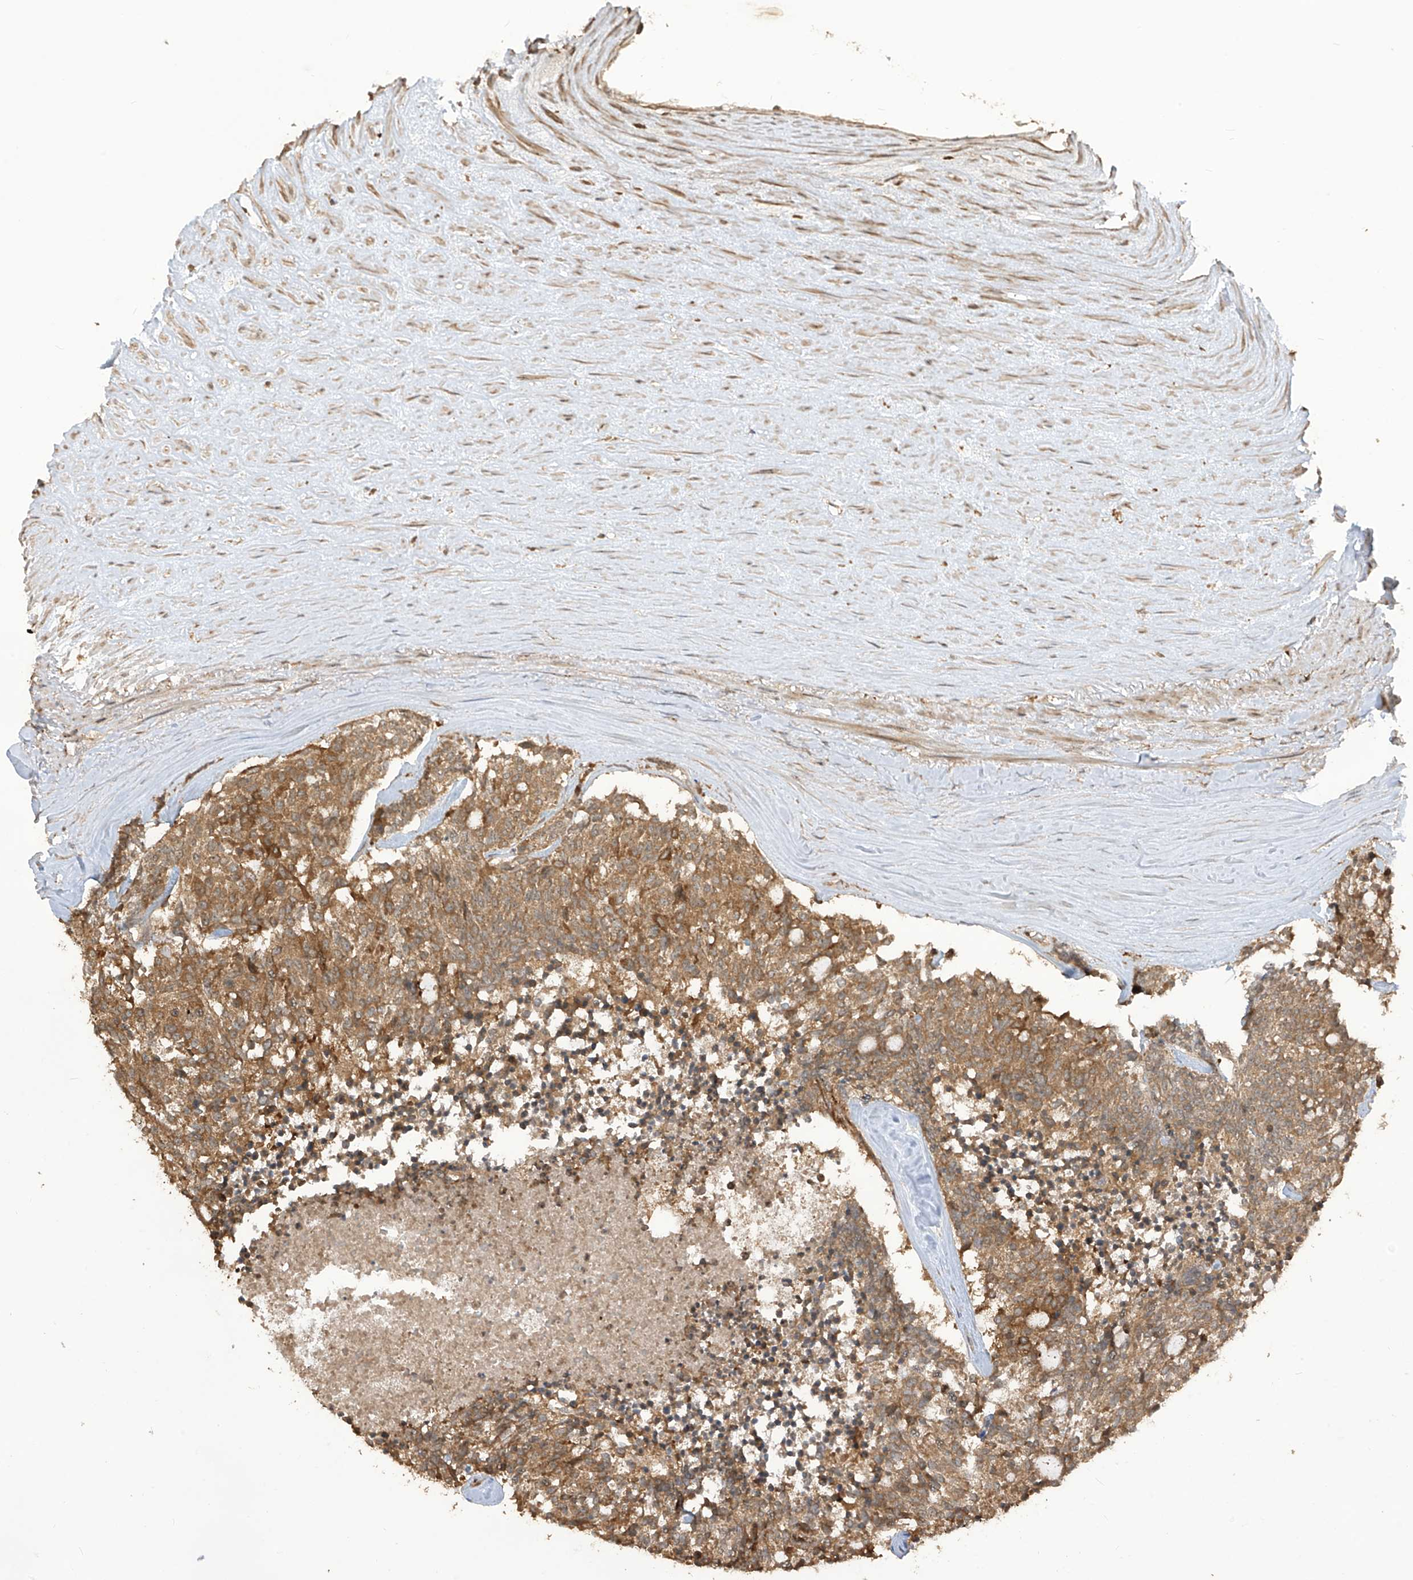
{"staining": {"intensity": "moderate", "quantity": ">75%", "location": "cytoplasmic/membranous"}, "tissue": "carcinoid", "cell_type": "Tumor cells", "image_type": "cancer", "snomed": [{"axis": "morphology", "description": "Carcinoid, malignant, NOS"}, {"axis": "topography", "description": "Pancreas"}], "caption": "DAB immunohistochemical staining of carcinoid (malignant) reveals moderate cytoplasmic/membranous protein expression in approximately >75% of tumor cells.", "gene": "CARF", "patient": {"sex": "female", "age": 54}}